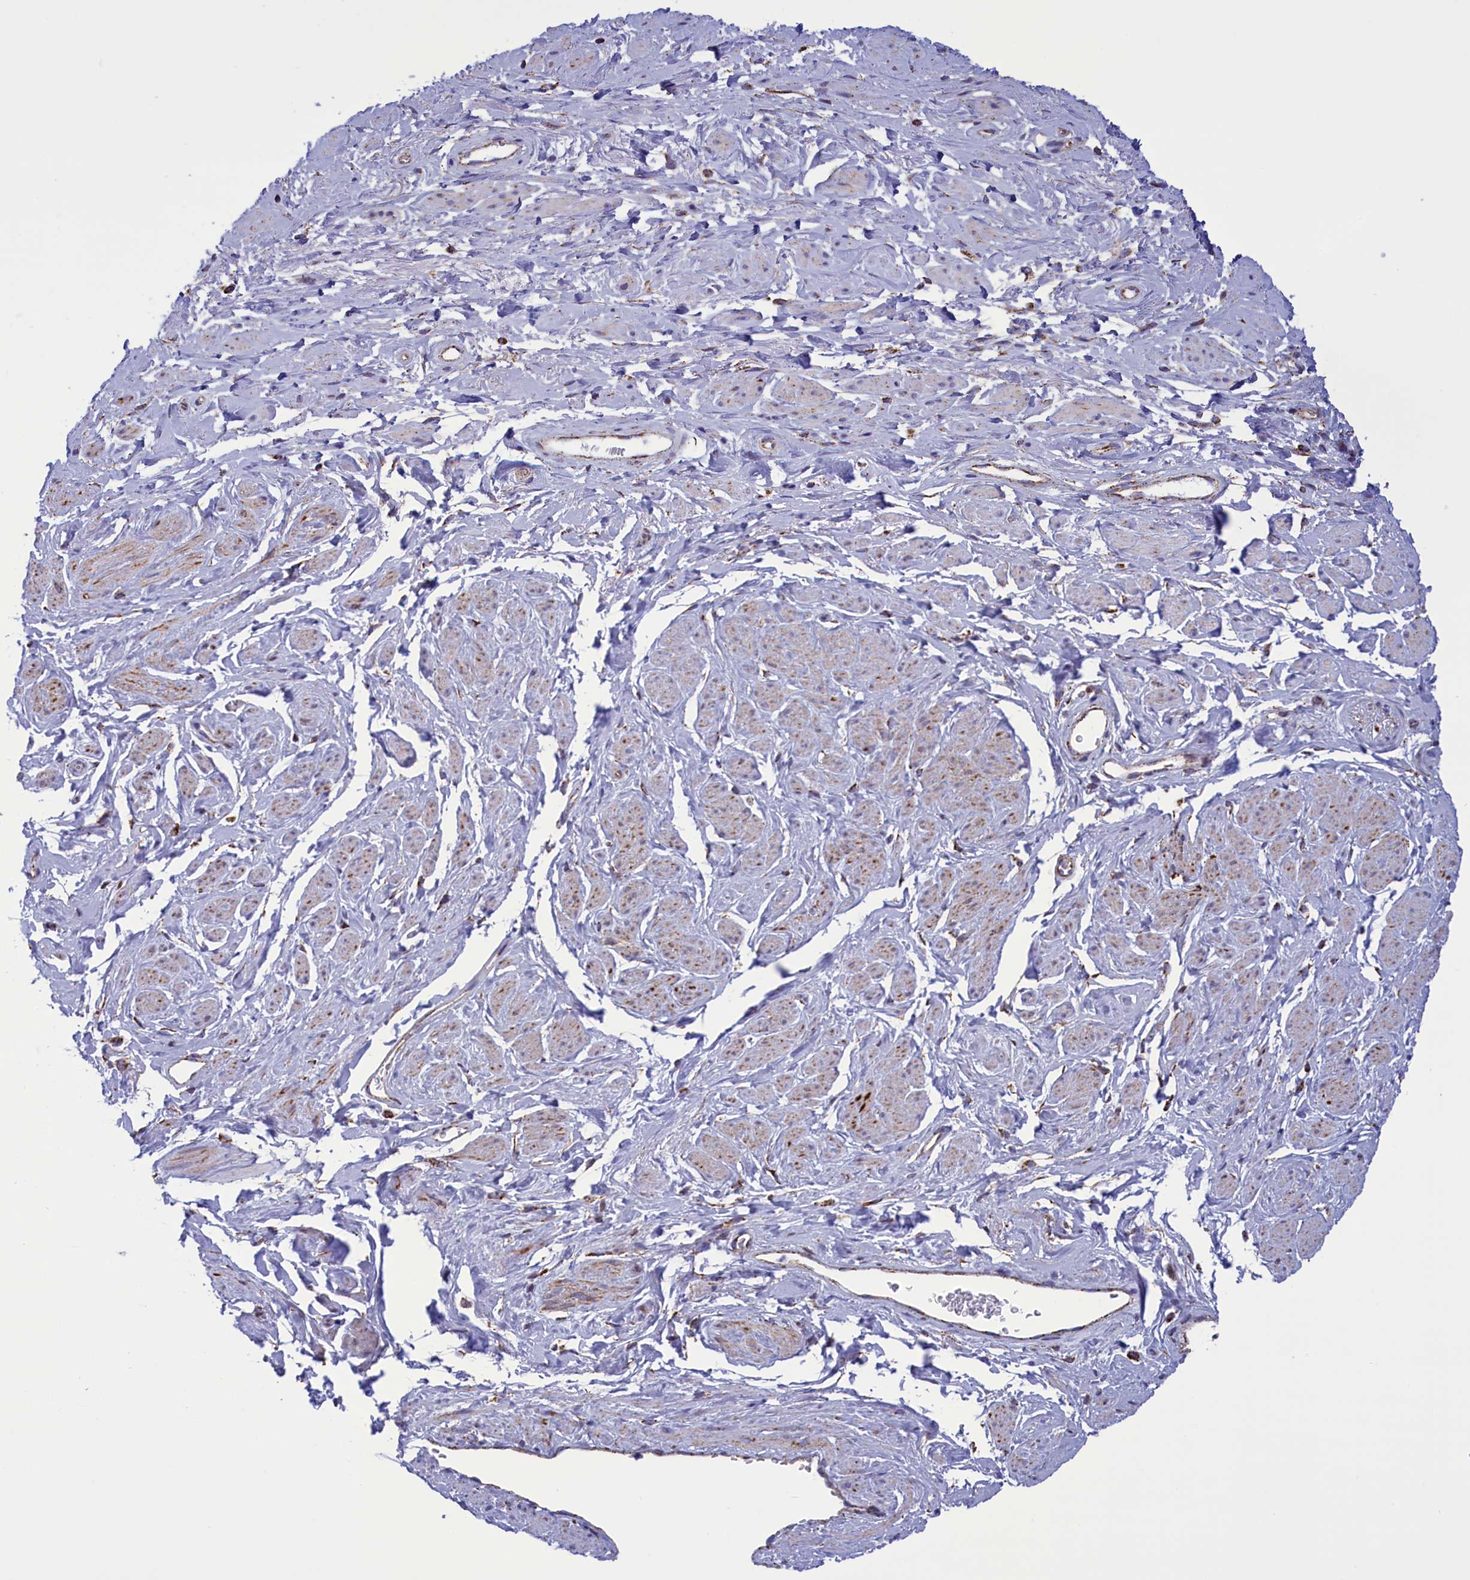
{"staining": {"intensity": "weak", "quantity": "25%-75%", "location": "cytoplasmic/membranous"}, "tissue": "adipose tissue", "cell_type": "Adipocytes", "image_type": "normal", "snomed": [{"axis": "morphology", "description": "Normal tissue, NOS"}, {"axis": "morphology", "description": "Adenocarcinoma, NOS"}, {"axis": "topography", "description": "Rectum"}, {"axis": "topography", "description": "Vagina"}, {"axis": "topography", "description": "Peripheral nerve tissue"}], "caption": "High-power microscopy captured an immunohistochemistry image of benign adipose tissue, revealing weak cytoplasmic/membranous positivity in approximately 25%-75% of adipocytes. (IHC, brightfield microscopy, high magnification).", "gene": "ISOC2", "patient": {"sex": "female", "age": 71}}